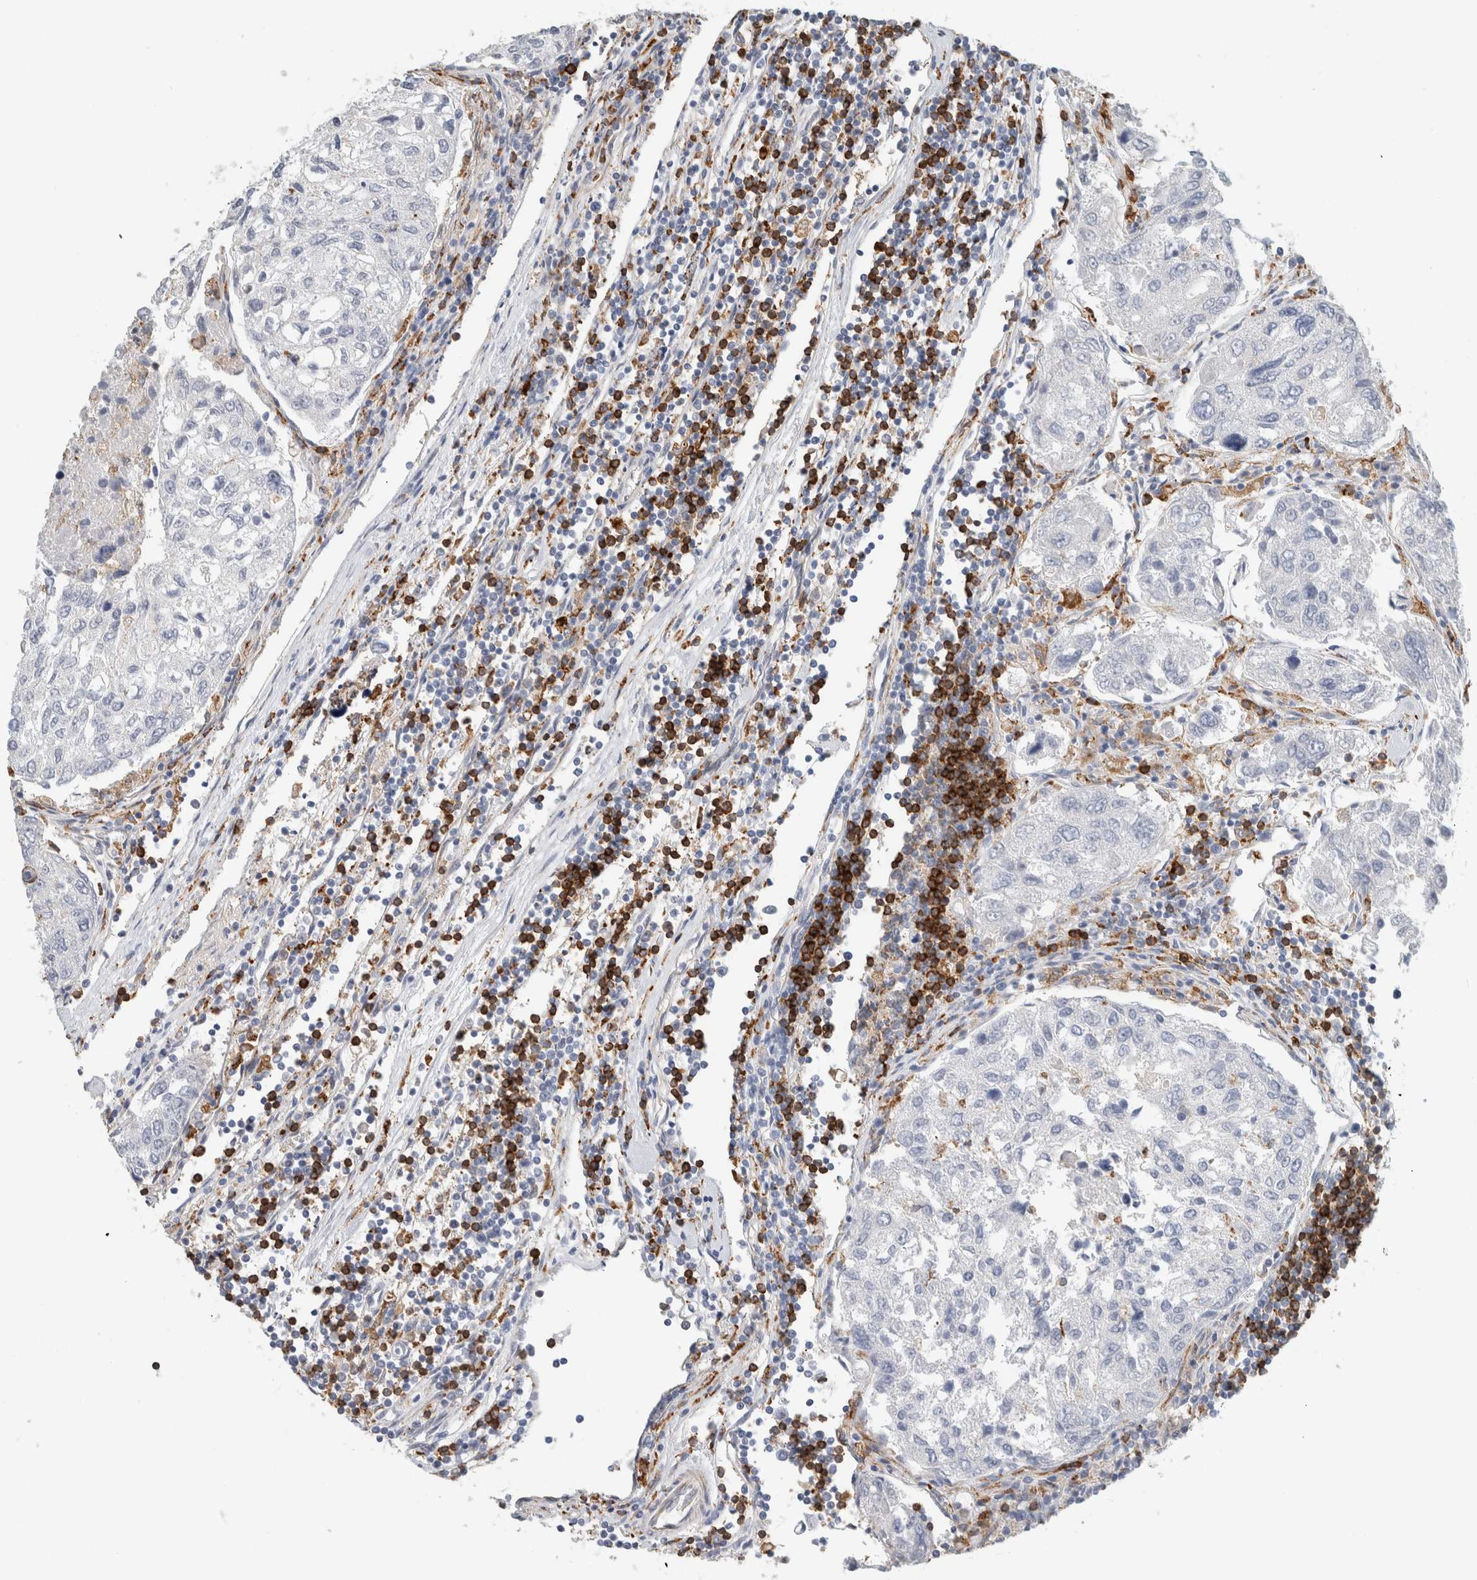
{"staining": {"intensity": "negative", "quantity": "none", "location": "none"}, "tissue": "urothelial cancer", "cell_type": "Tumor cells", "image_type": "cancer", "snomed": [{"axis": "morphology", "description": "Urothelial carcinoma, High grade"}, {"axis": "topography", "description": "Lymph node"}, {"axis": "topography", "description": "Urinary bladder"}], "caption": "Human high-grade urothelial carcinoma stained for a protein using IHC exhibits no expression in tumor cells.", "gene": "LY86", "patient": {"sex": "male", "age": 51}}